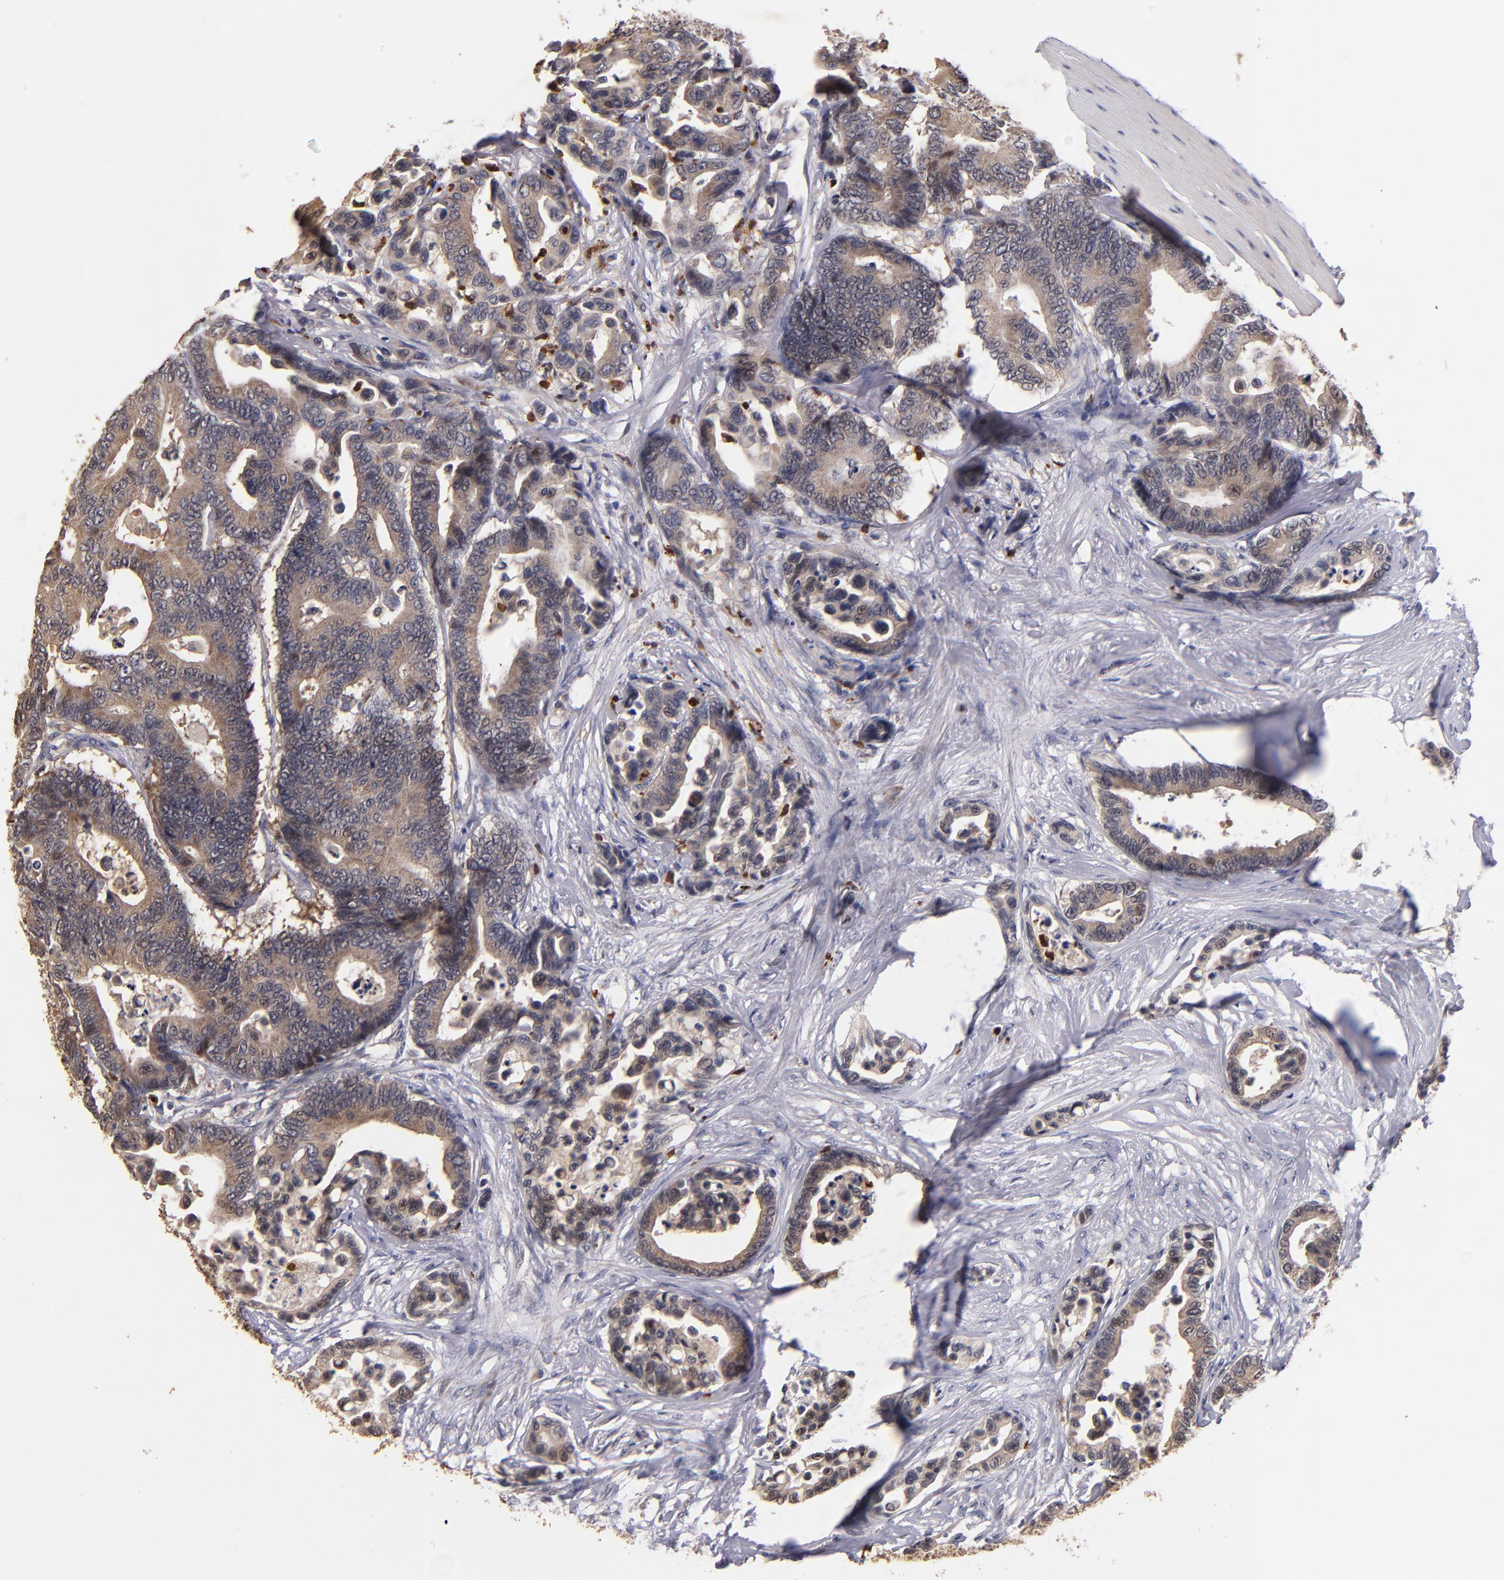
{"staining": {"intensity": "moderate", "quantity": ">75%", "location": "cytoplasmic/membranous"}, "tissue": "colorectal cancer", "cell_type": "Tumor cells", "image_type": "cancer", "snomed": [{"axis": "morphology", "description": "Adenocarcinoma, NOS"}, {"axis": "topography", "description": "Colon"}], "caption": "Brown immunohistochemical staining in colorectal cancer (adenocarcinoma) reveals moderate cytoplasmic/membranous positivity in about >75% of tumor cells.", "gene": "TTLL12", "patient": {"sex": "male", "age": 82}}